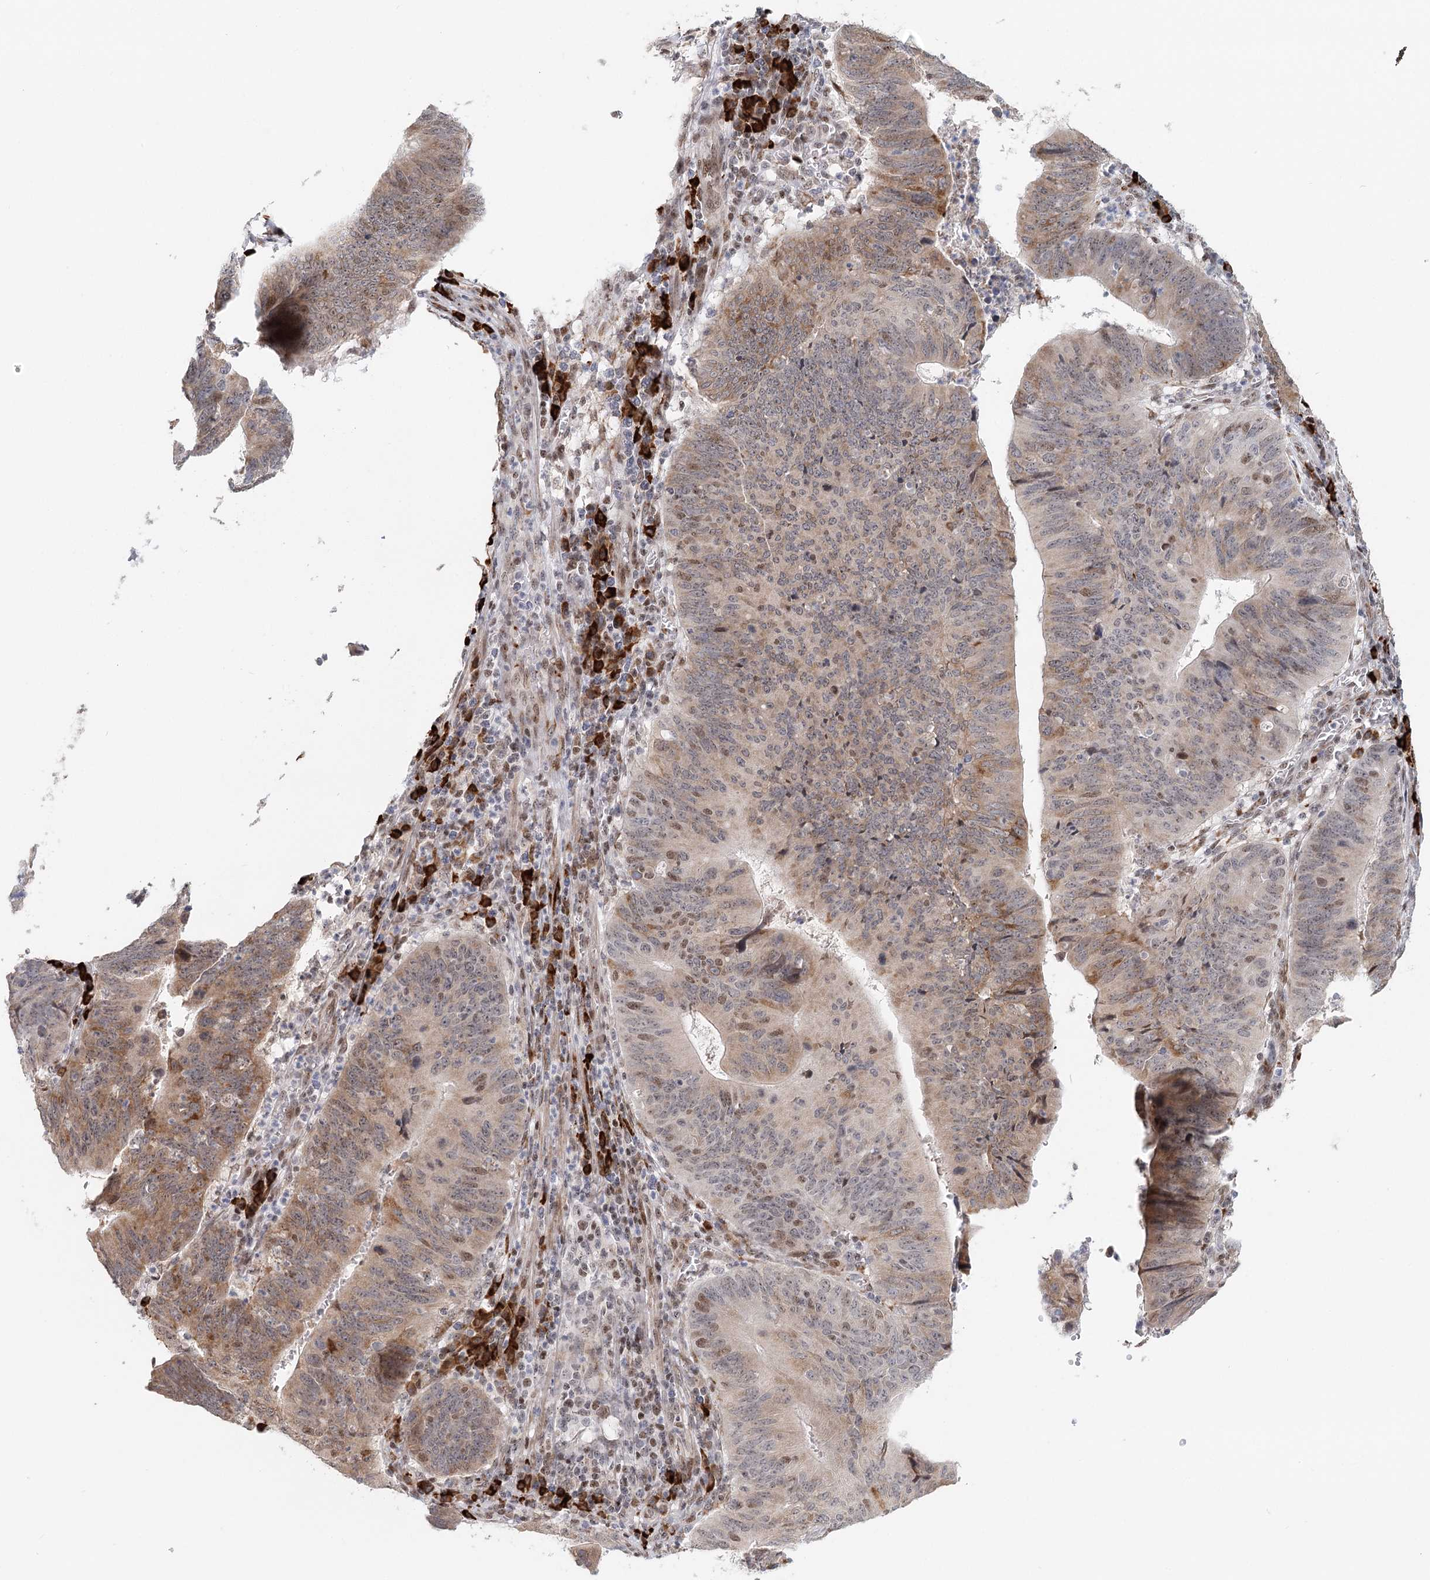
{"staining": {"intensity": "moderate", "quantity": ">75%", "location": "cytoplasmic/membranous,nuclear"}, "tissue": "stomach cancer", "cell_type": "Tumor cells", "image_type": "cancer", "snomed": [{"axis": "morphology", "description": "Adenocarcinoma, NOS"}, {"axis": "topography", "description": "Stomach"}], "caption": "Immunohistochemistry photomicrograph of neoplastic tissue: human adenocarcinoma (stomach) stained using IHC exhibits medium levels of moderate protein expression localized specifically in the cytoplasmic/membranous and nuclear of tumor cells, appearing as a cytoplasmic/membranous and nuclear brown color.", "gene": "BNIP5", "patient": {"sex": "male", "age": 59}}